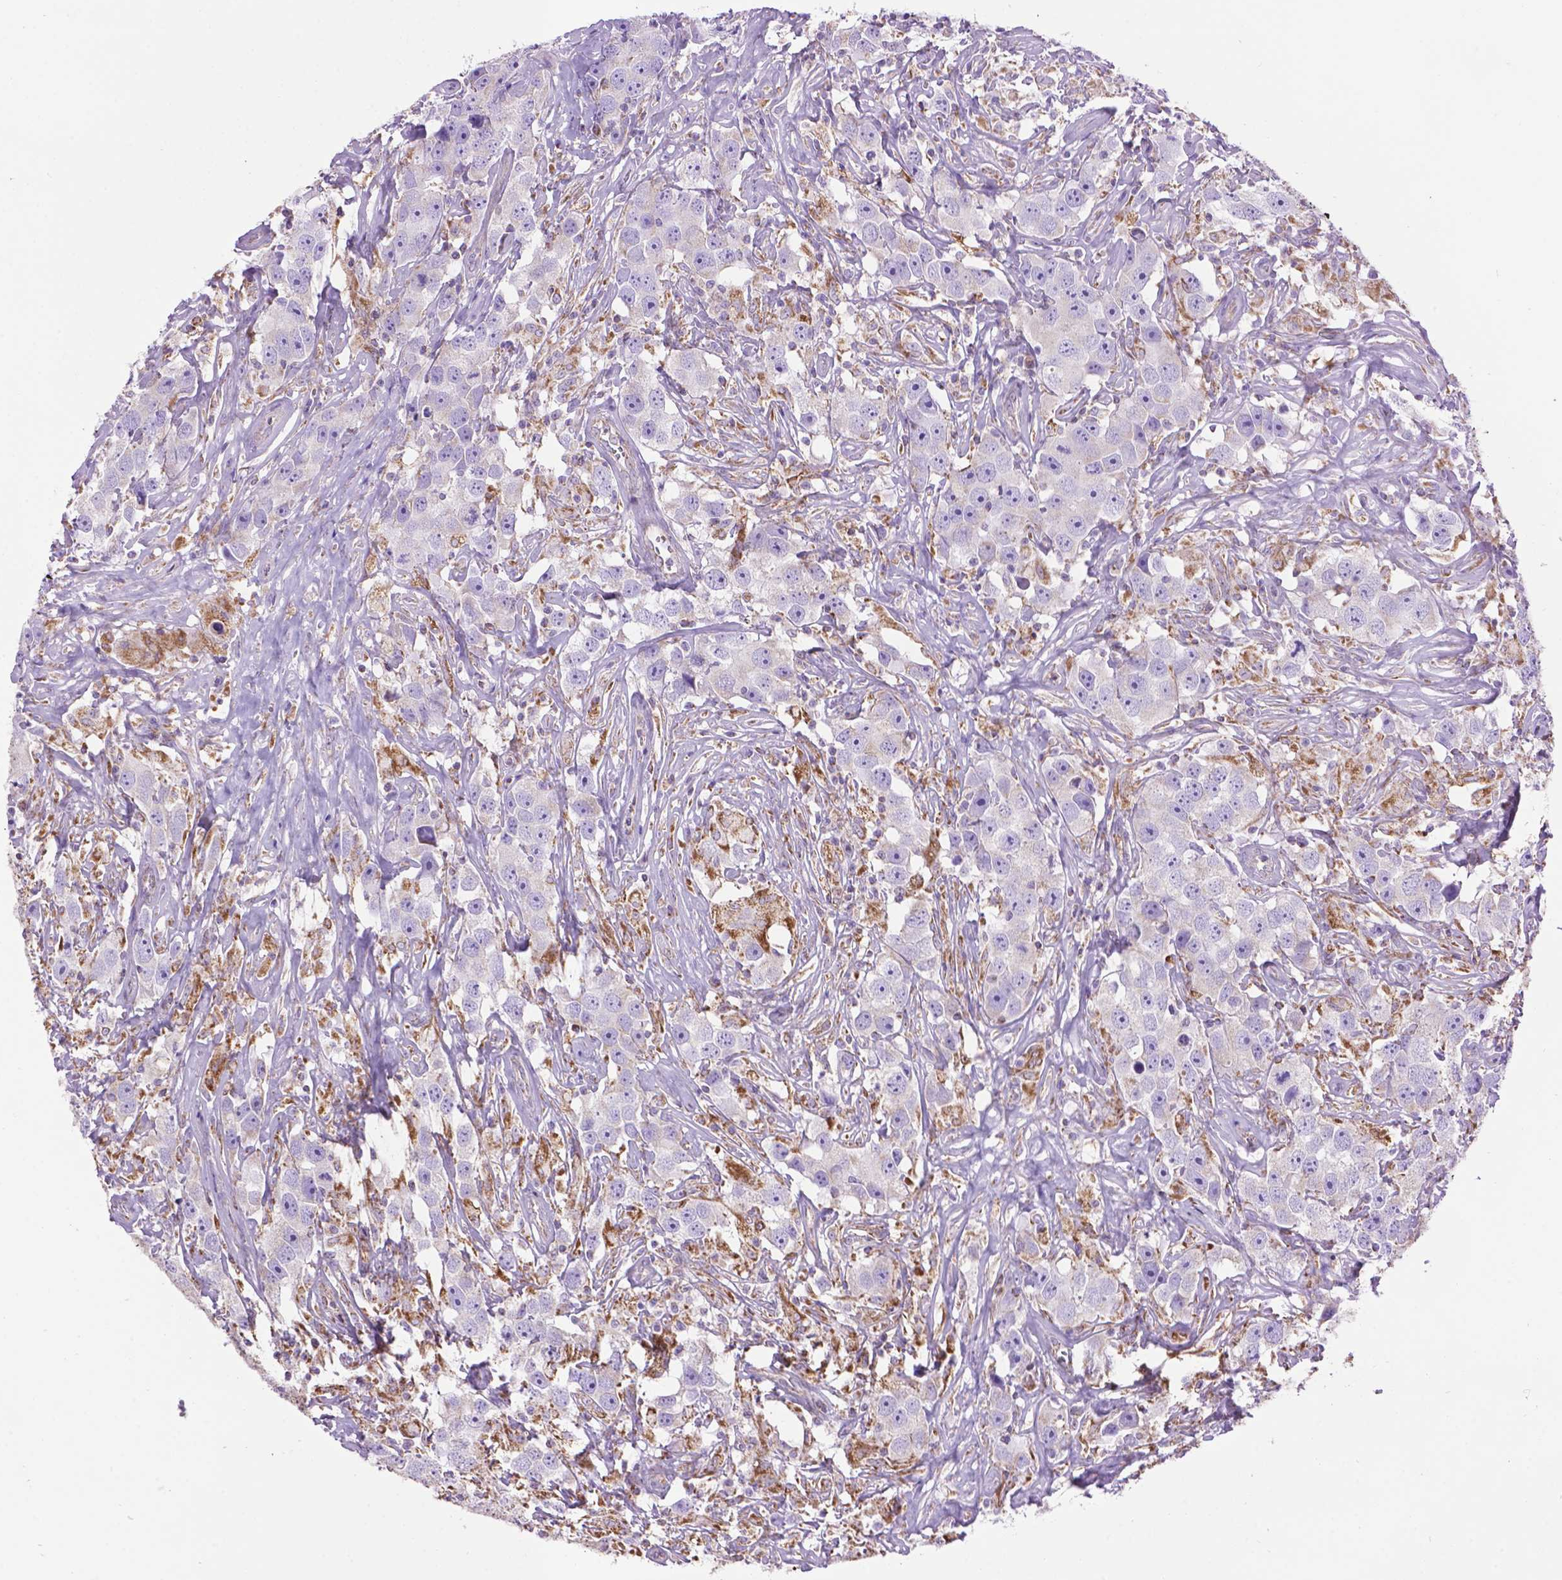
{"staining": {"intensity": "negative", "quantity": "none", "location": "none"}, "tissue": "testis cancer", "cell_type": "Tumor cells", "image_type": "cancer", "snomed": [{"axis": "morphology", "description": "Seminoma, NOS"}, {"axis": "topography", "description": "Testis"}], "caption": "DAB (3,3'-diaminobenzidine) immunohistochemical staining of seminoma (testis) reveals no significant positivity in tumor cells. The staining is performed using DAB (3,3'-diaminobenzidine) brown chromogen with nuclei counter-stained in using hematoxylin.", "gene": "PYCR3", "patient": {"sex": "male", "age": 49}}